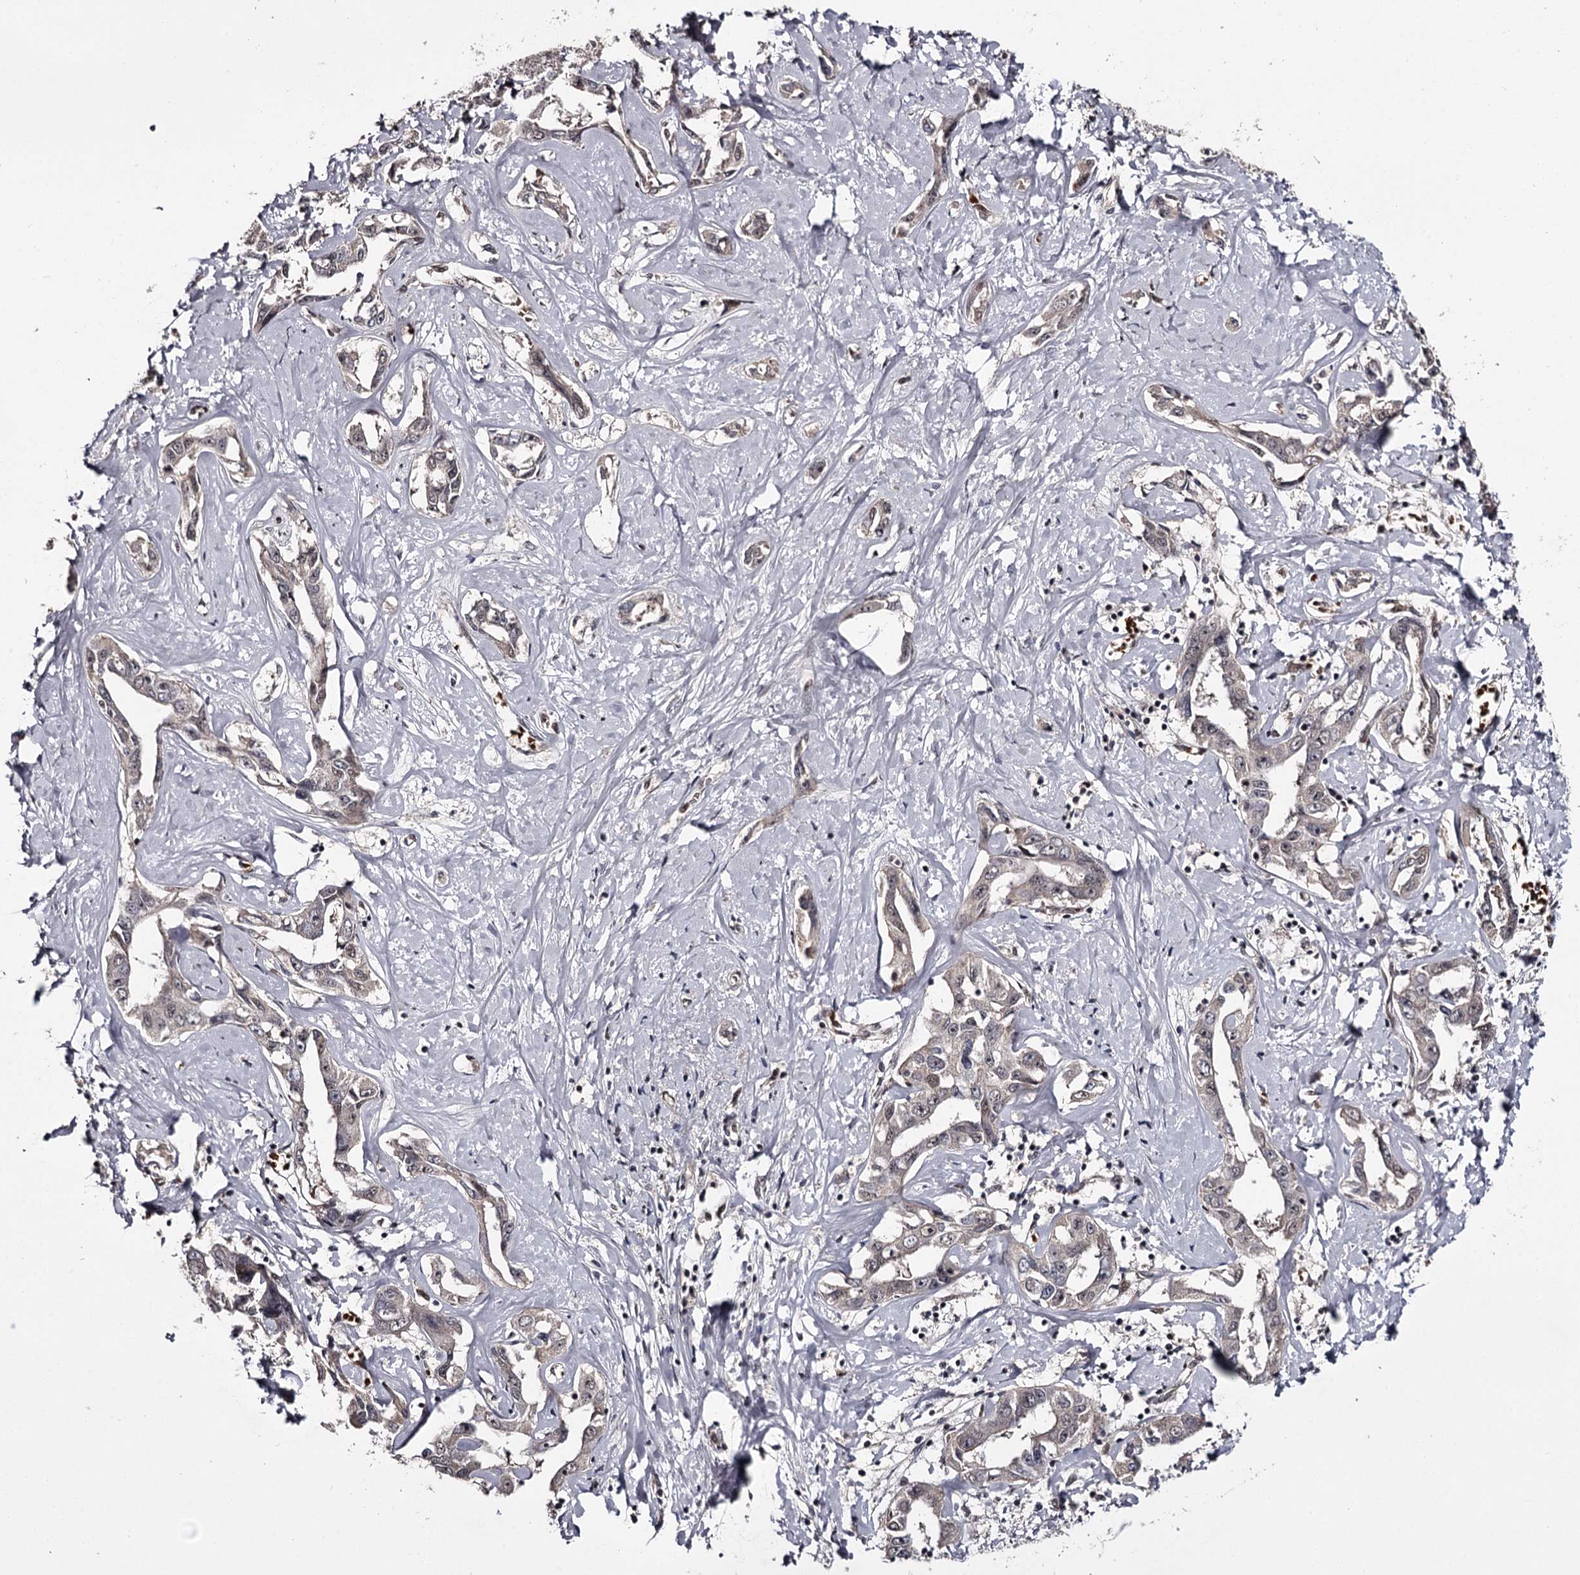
{"staining": {"intensity": "weak", "quantity": "<25%", "location": "cytoplasmic/membranous,nuclear"}, "tissue": "liver cancer", "cell_type": "Tumor cells", "image_type": "cancer", "snomed": [{"axis": "morphology", "description": "Cholangiocarcinoma"}, {"axis": "topography", "description": "Liver"}], "caption": "Liver cancer (cholangiocarcinoma) was stained to show a protein in brown. There is no significant staining in tumor cells. (Immunohistochemistry (ihc), brightfield microscopy, high magnification).", "gene": "RNF44", "patient": {"sex": "male", "age": 59}}